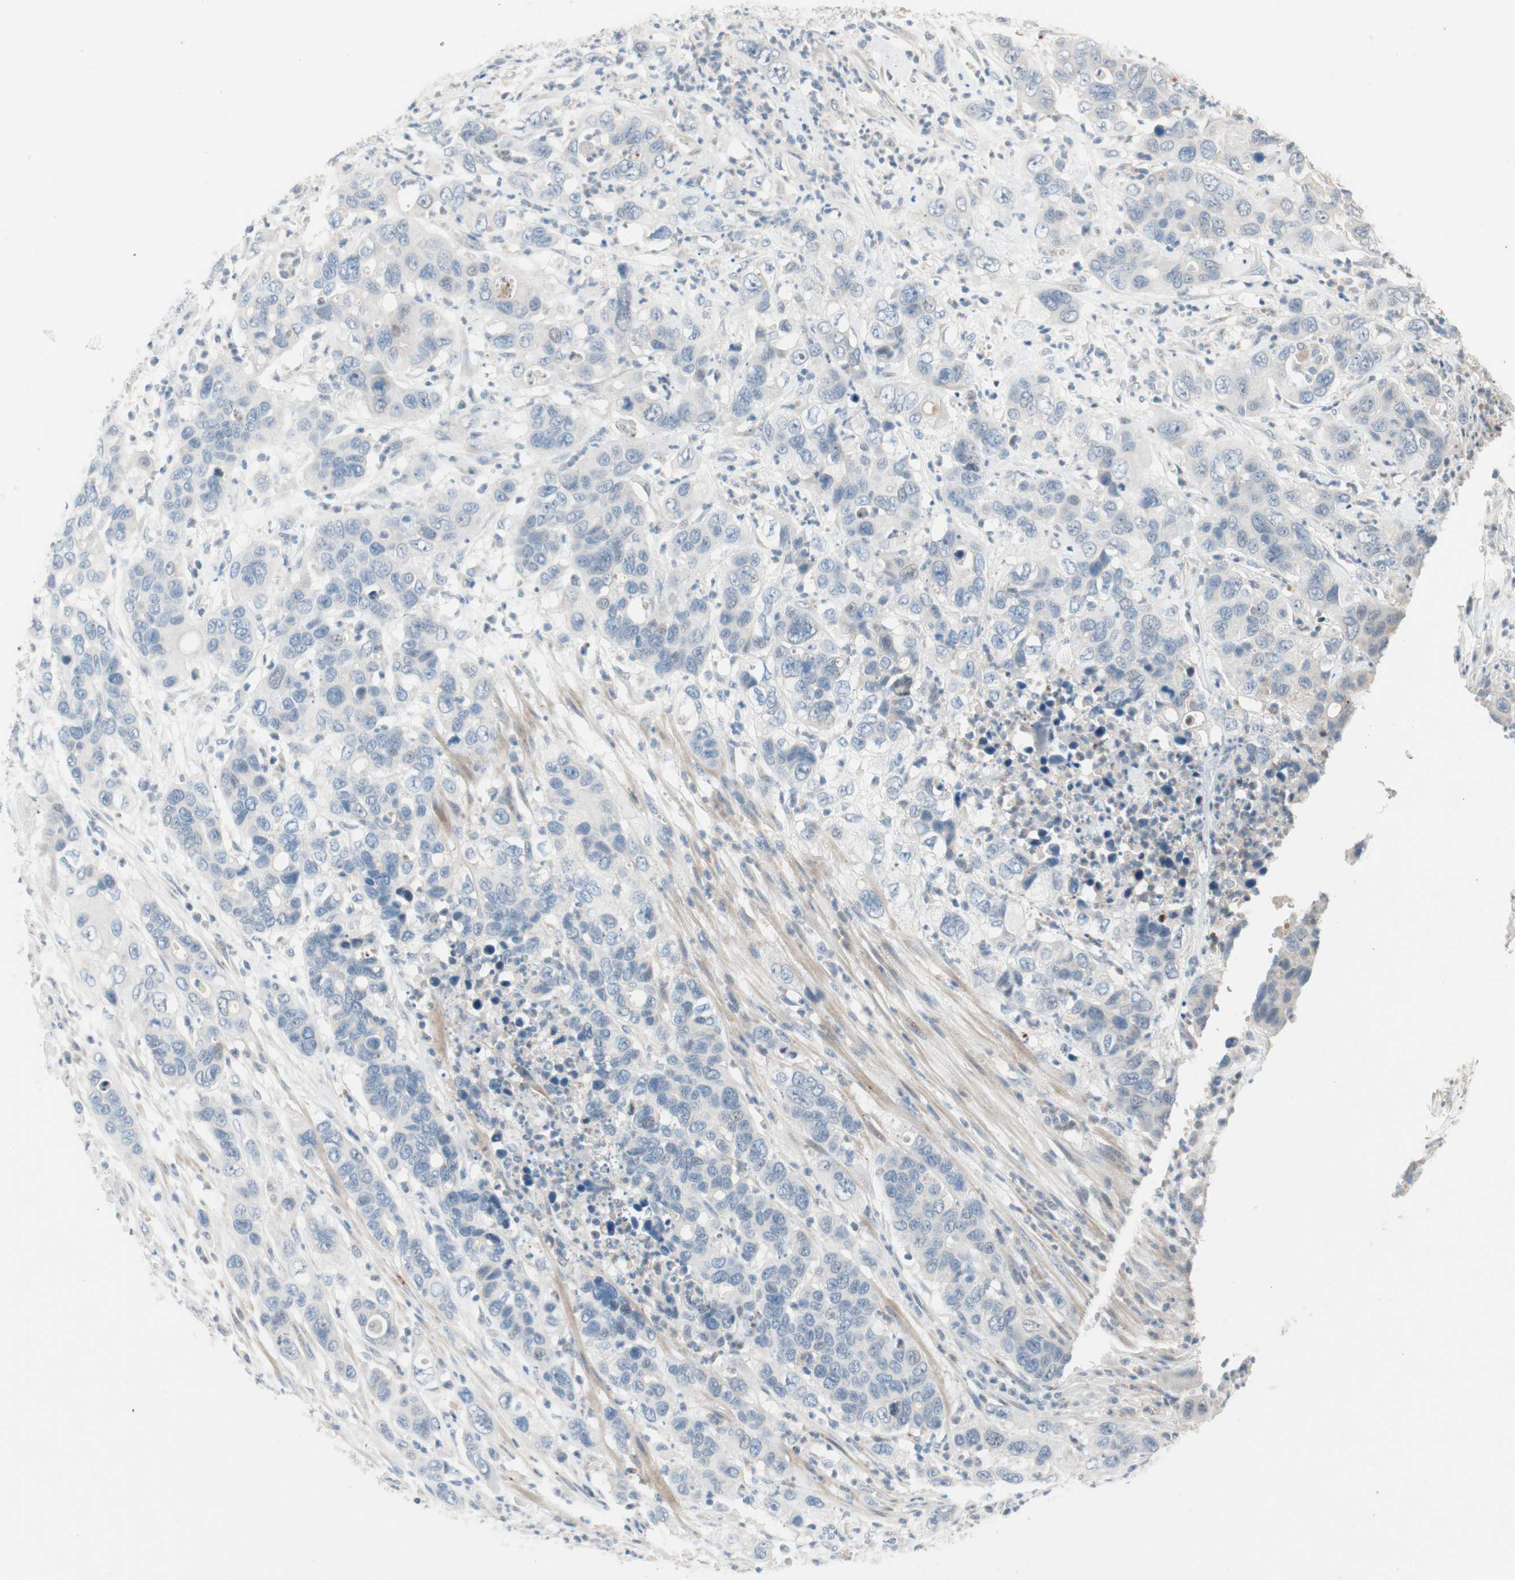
{"staining": {"intensity": "negative", "quantity": "none", "location": "none"}, "tissue": "pancreatic cancer", "cell_type": "Tumor cells", "image_type": "cancer", "snomed": [{"axis": "morphology", "description": "Adenocarcinoma, NOS"}, {"axis": "topography", "description": "Pancreas"}], "caption": "Immunohistochemistry (IHC) of adenocarcinoma (pancreatic) shows no expression in tumor cells. (DAB (3,3'-diaminobenzidine) immunohistochemistry, high magnification).", "gene": "PDZK1", "patient": {"sex": "female", "age": 71}}